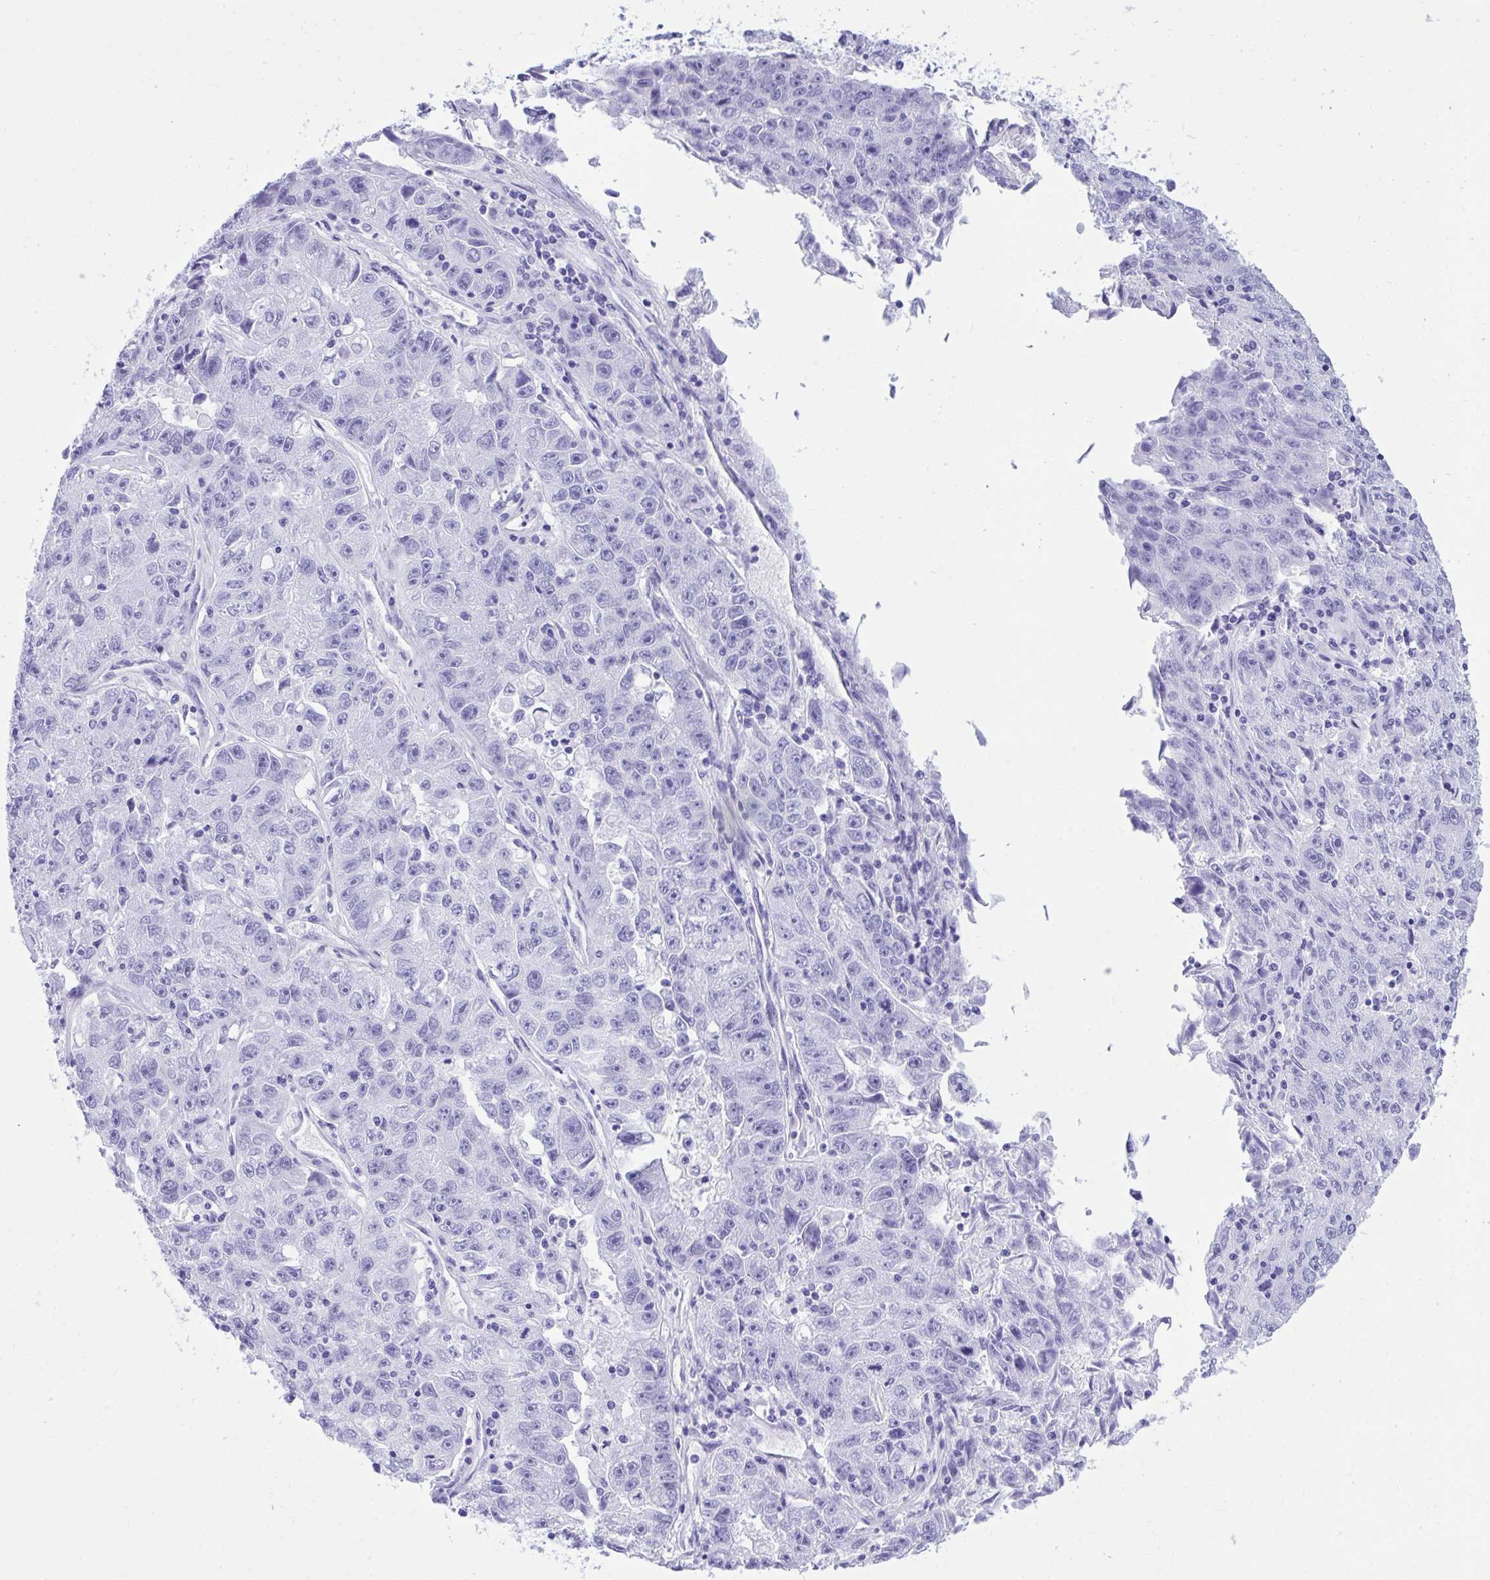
{"staining": {"intensity": "negative", "quantity": "none", "location": "none"}, "tissue": "lung cancer", "cell_type": "Tumor cells", "image_type": "cancer", "snomed": [{"axis": "morphology", "description": "Normal morphology"}, {"axis": "morphology", "description": "Adenocarcinoma, NOS"}, {"axis": "topography", "description": "Lymph node"}, {"axis": "topography", "description": "Lung"}], "caption": "Immunohistochemistry (IHC) photomicrograph of human lung adenocarcinoma stained for a protein (brown), which reveals no expression in tumor cells. (Immunohistochemistry, brightfield microscopy, high magnification).", "gene": "TLN2", "patient": {"sex": "female", "age": 57}}